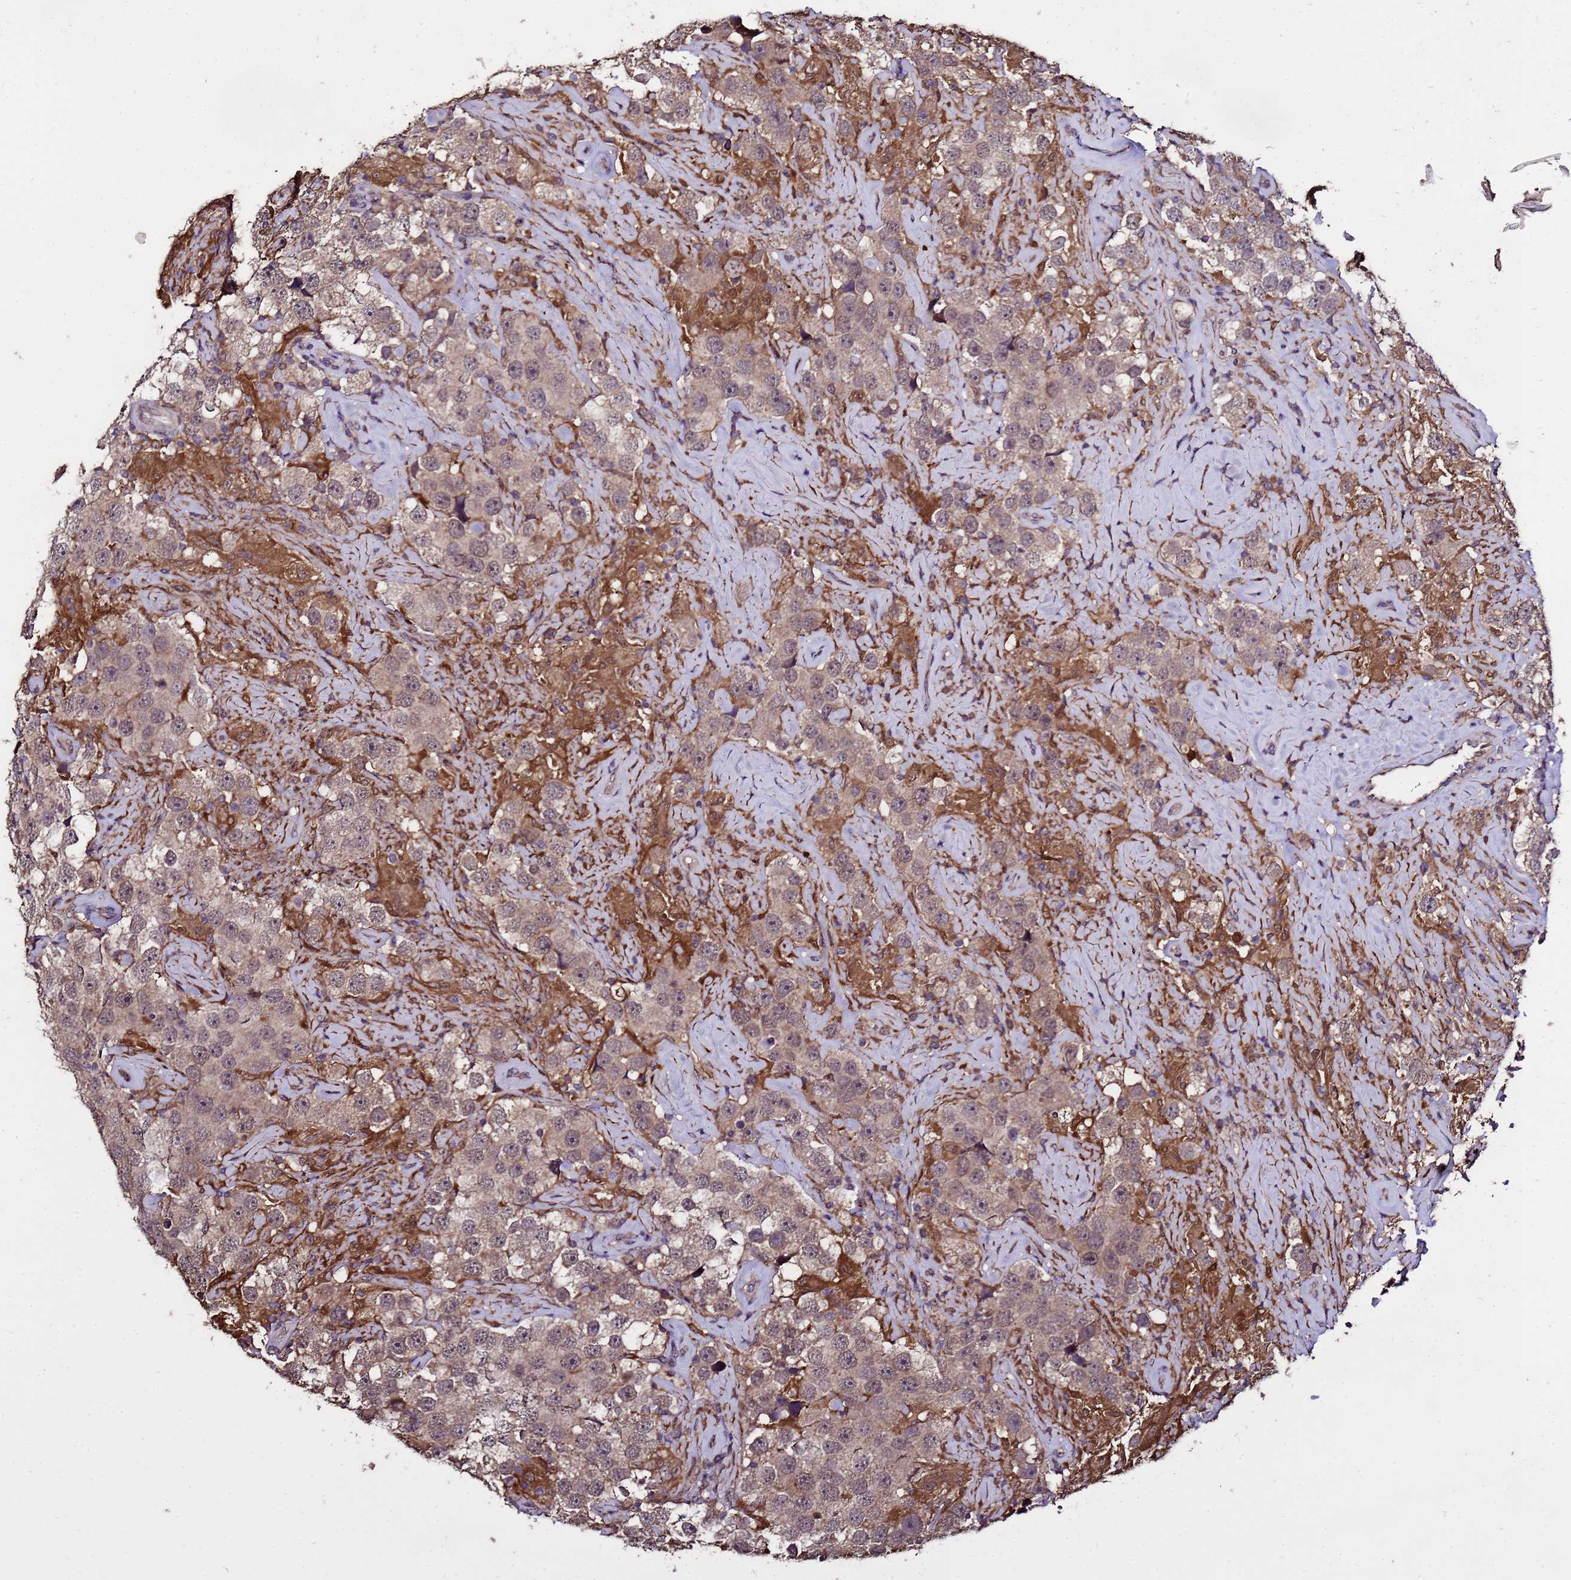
{"staining": {"intensity": "weak", "quantity": ">75%", "location": "cytoplasmic/membranous"}, "tissue": "testis cancer", "cell_type": "Tumor cells", "image_type": "cancer", "snomed": [{"axis": "morphology", "description": "Seminoma, NOS"}, {"axis": "topography", "description": "Testis"}], "caption": "Testis cancer (seminoma) tissue demonstrates weak cytoplasmic/membranous staining in approximately >75% of tumor cells", "gene": "ZNF329", "patient": {"sex": "male", "age": 49}}